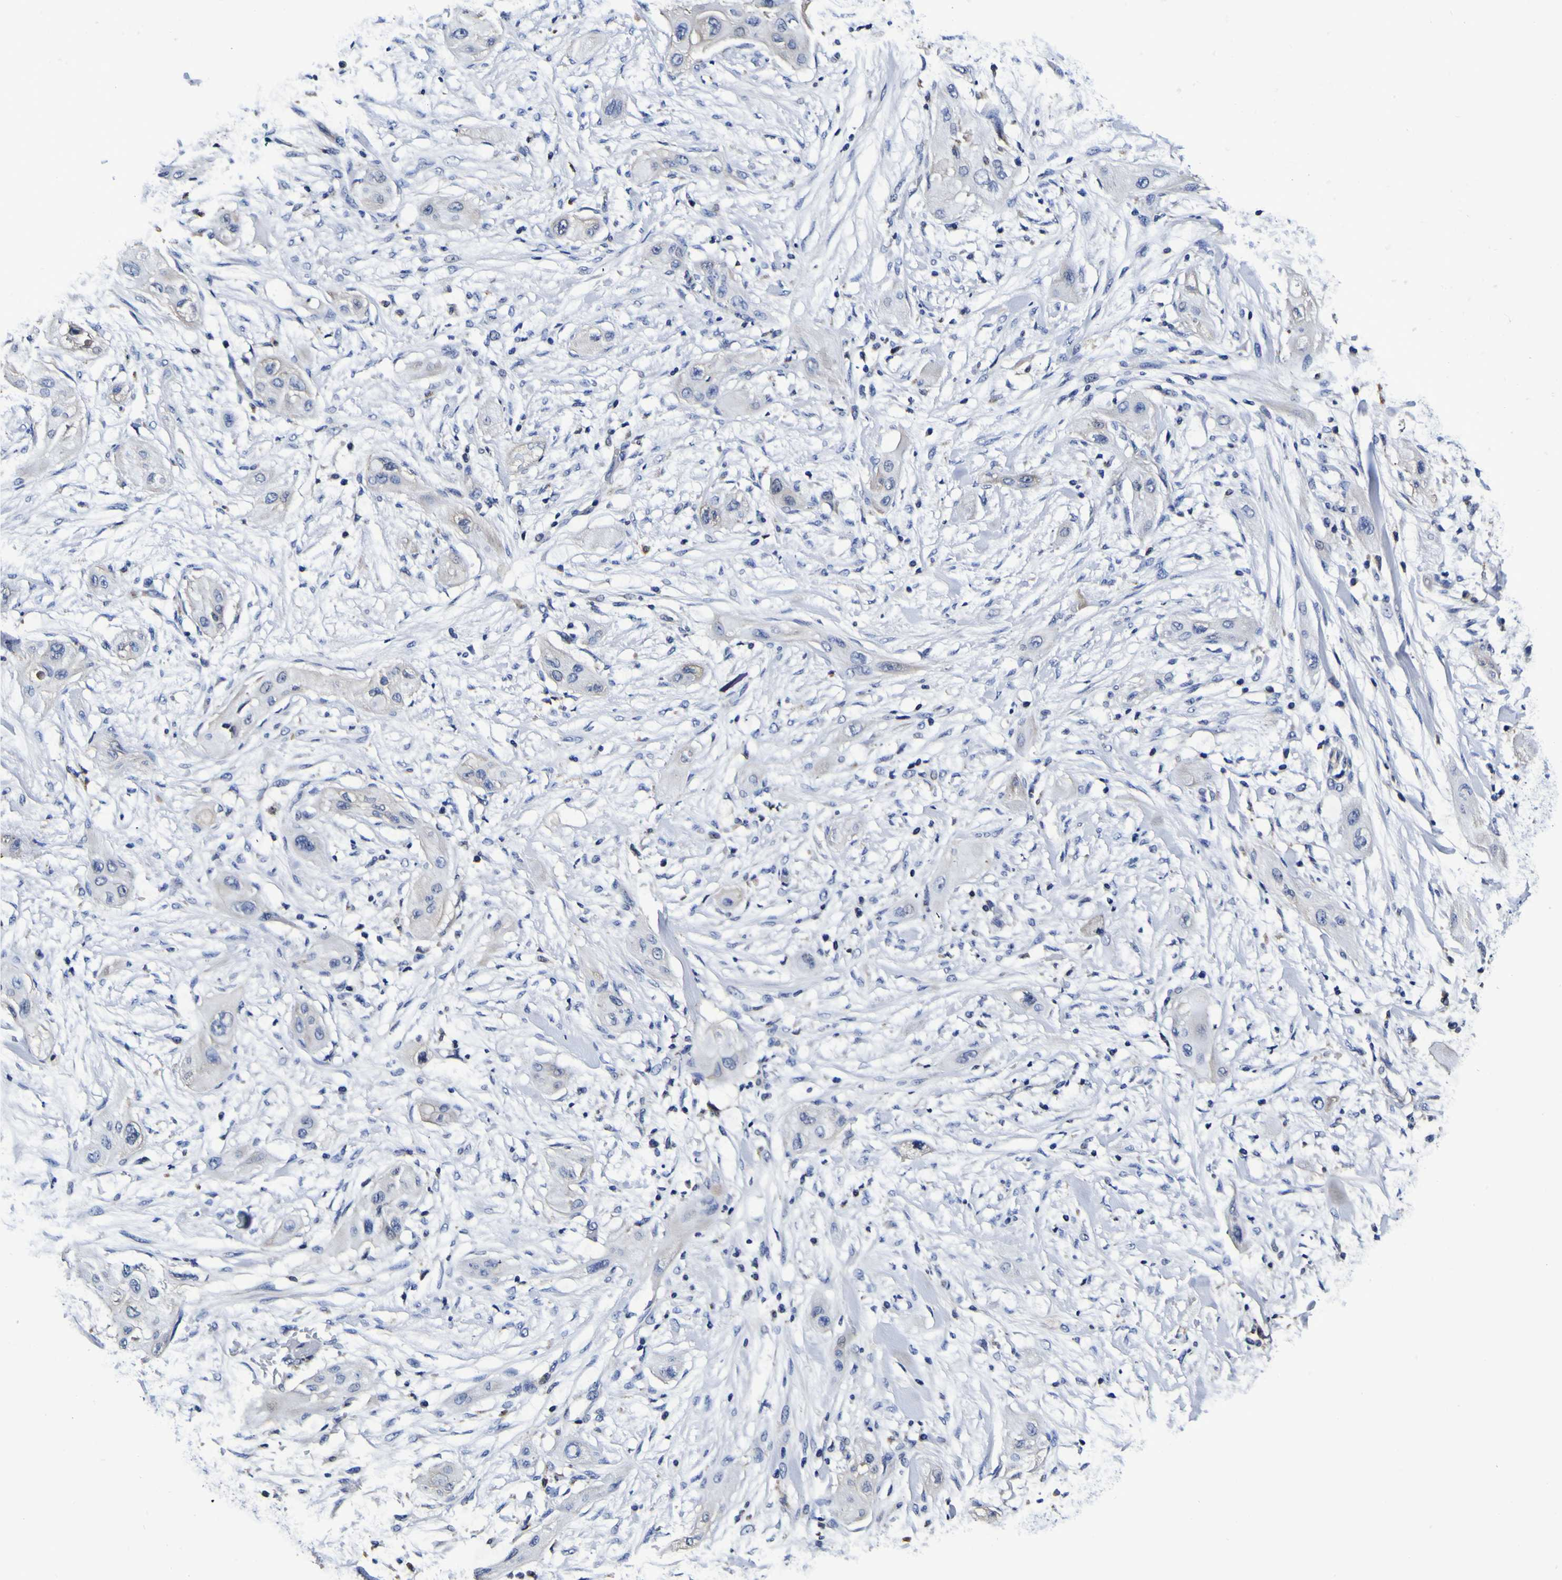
{"staining": {"intensity": "negative", "quantity": "none", "location": "none"}, "tissue": "lung cancer", "cell_type": "Tumor cells", "image_type": "cancer", "snomed": [{"axis": "morphology", "description": "Squamous cell carcinoma, NOS"}, {"axis": "topography", "description": "Lung"}], "caption": "This is a image of immunohistochemistry (IHC) staining of squamous cell carcinoma (lung), which shows no staining in tumor cells.", "gene": "GPX1", "patient": {"sex": "female", "age": 47}}